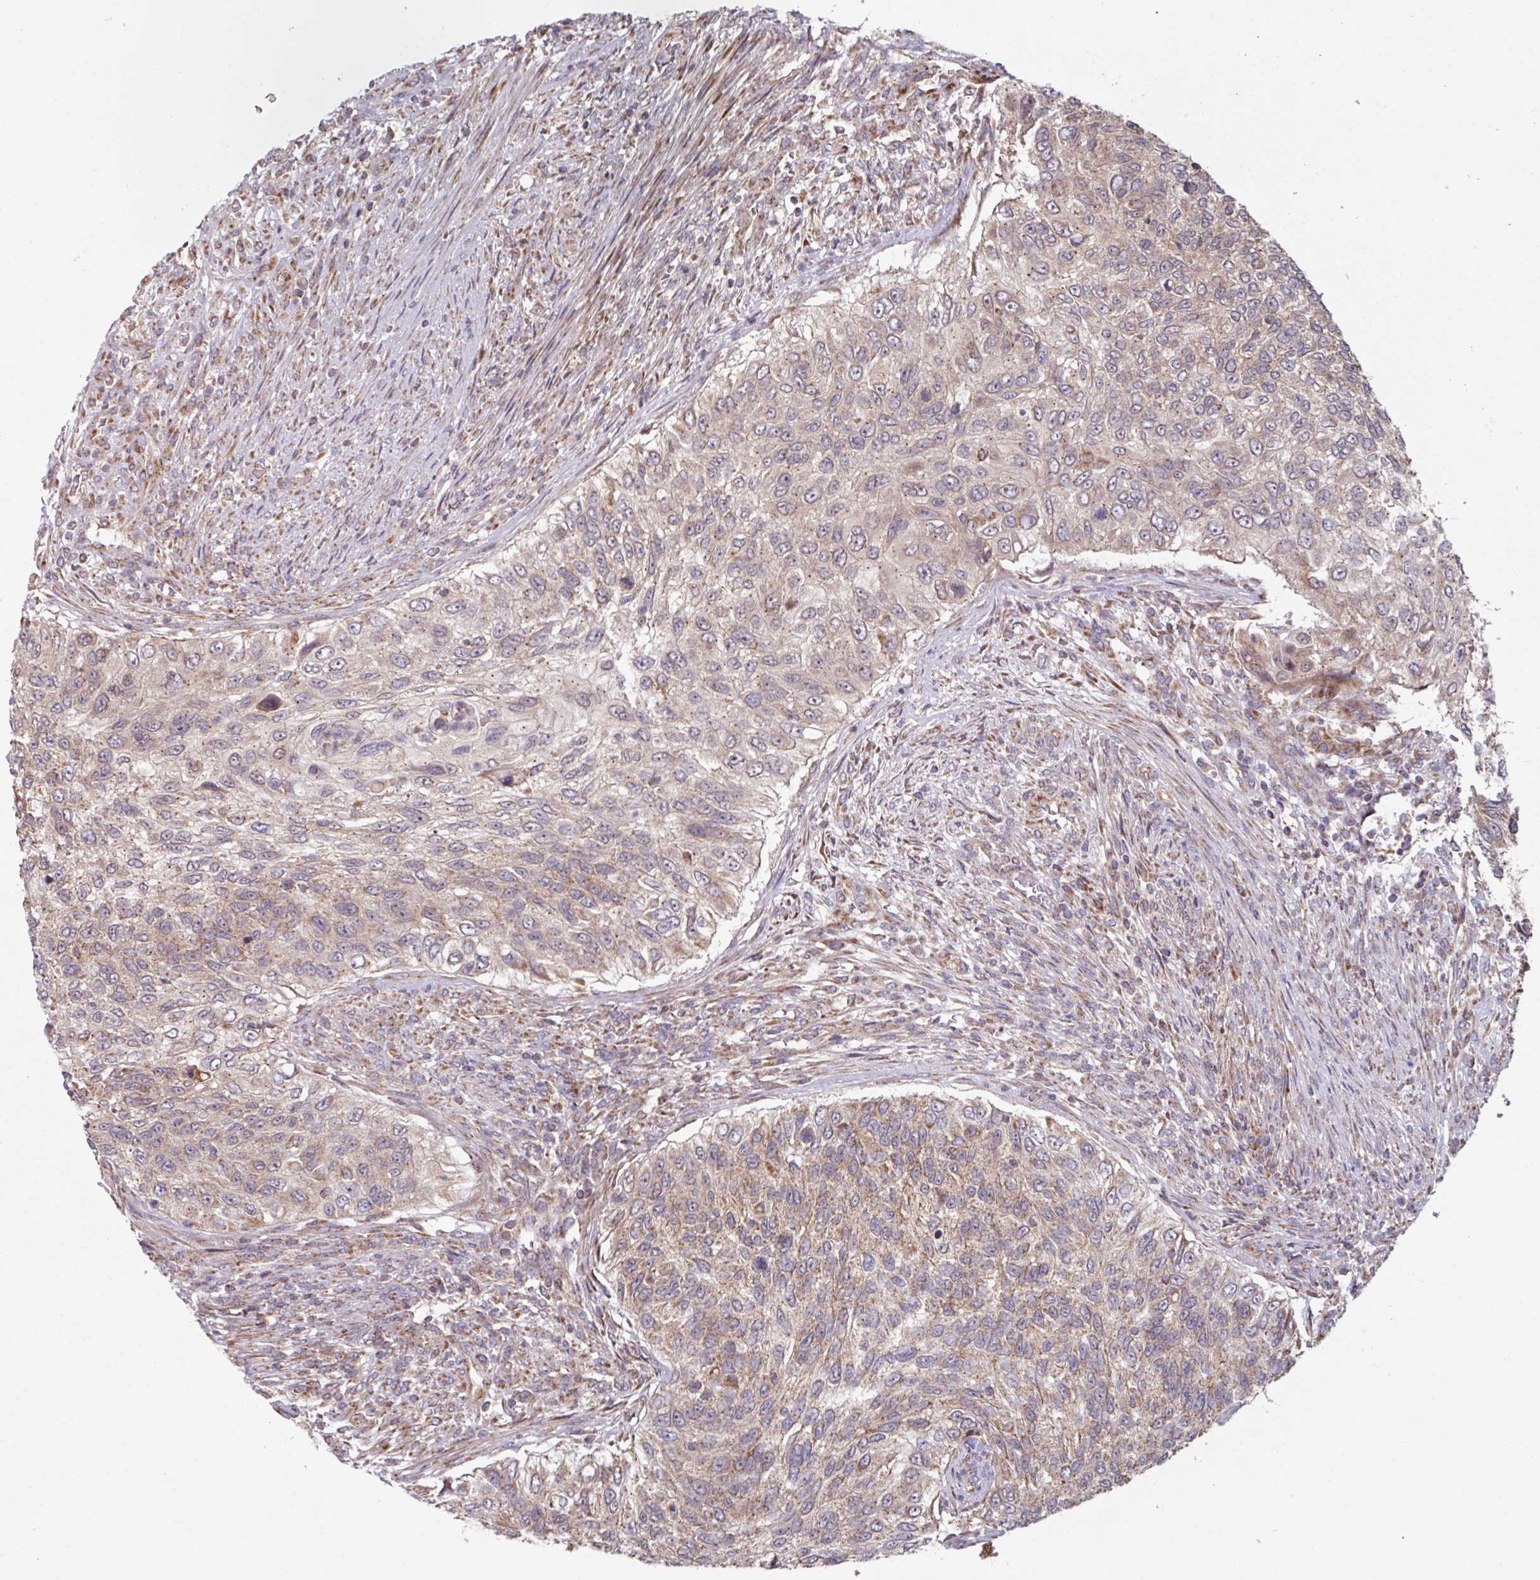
{"staining": {"intensity": "weak", "quantity": "25%-75%", "location": "cytoplasmic/membranous"}, "tissue": "urothelial cancer", "cell_type": "Tumor cells", "image_type": "cancer", "snomed": [{"axis": "morphology", "description": "Urothelial carcinoma, High grade"}, {"axis": "topography", "description": "Urinary bladder"}], "caption": "Immunohistochemistry micrograph of neoplastic tissue: high-grade urothelial carcinoma stained using immunohistochemistry (IHC) exhibits low levels of weak protein expression localized specifically in the cytoplasmic/membranous of tumor cells, appearing as a cytoplasmic/membranous brown color.", "gene": "COX7C", "patient": {"sex": "female", "age": 60}}